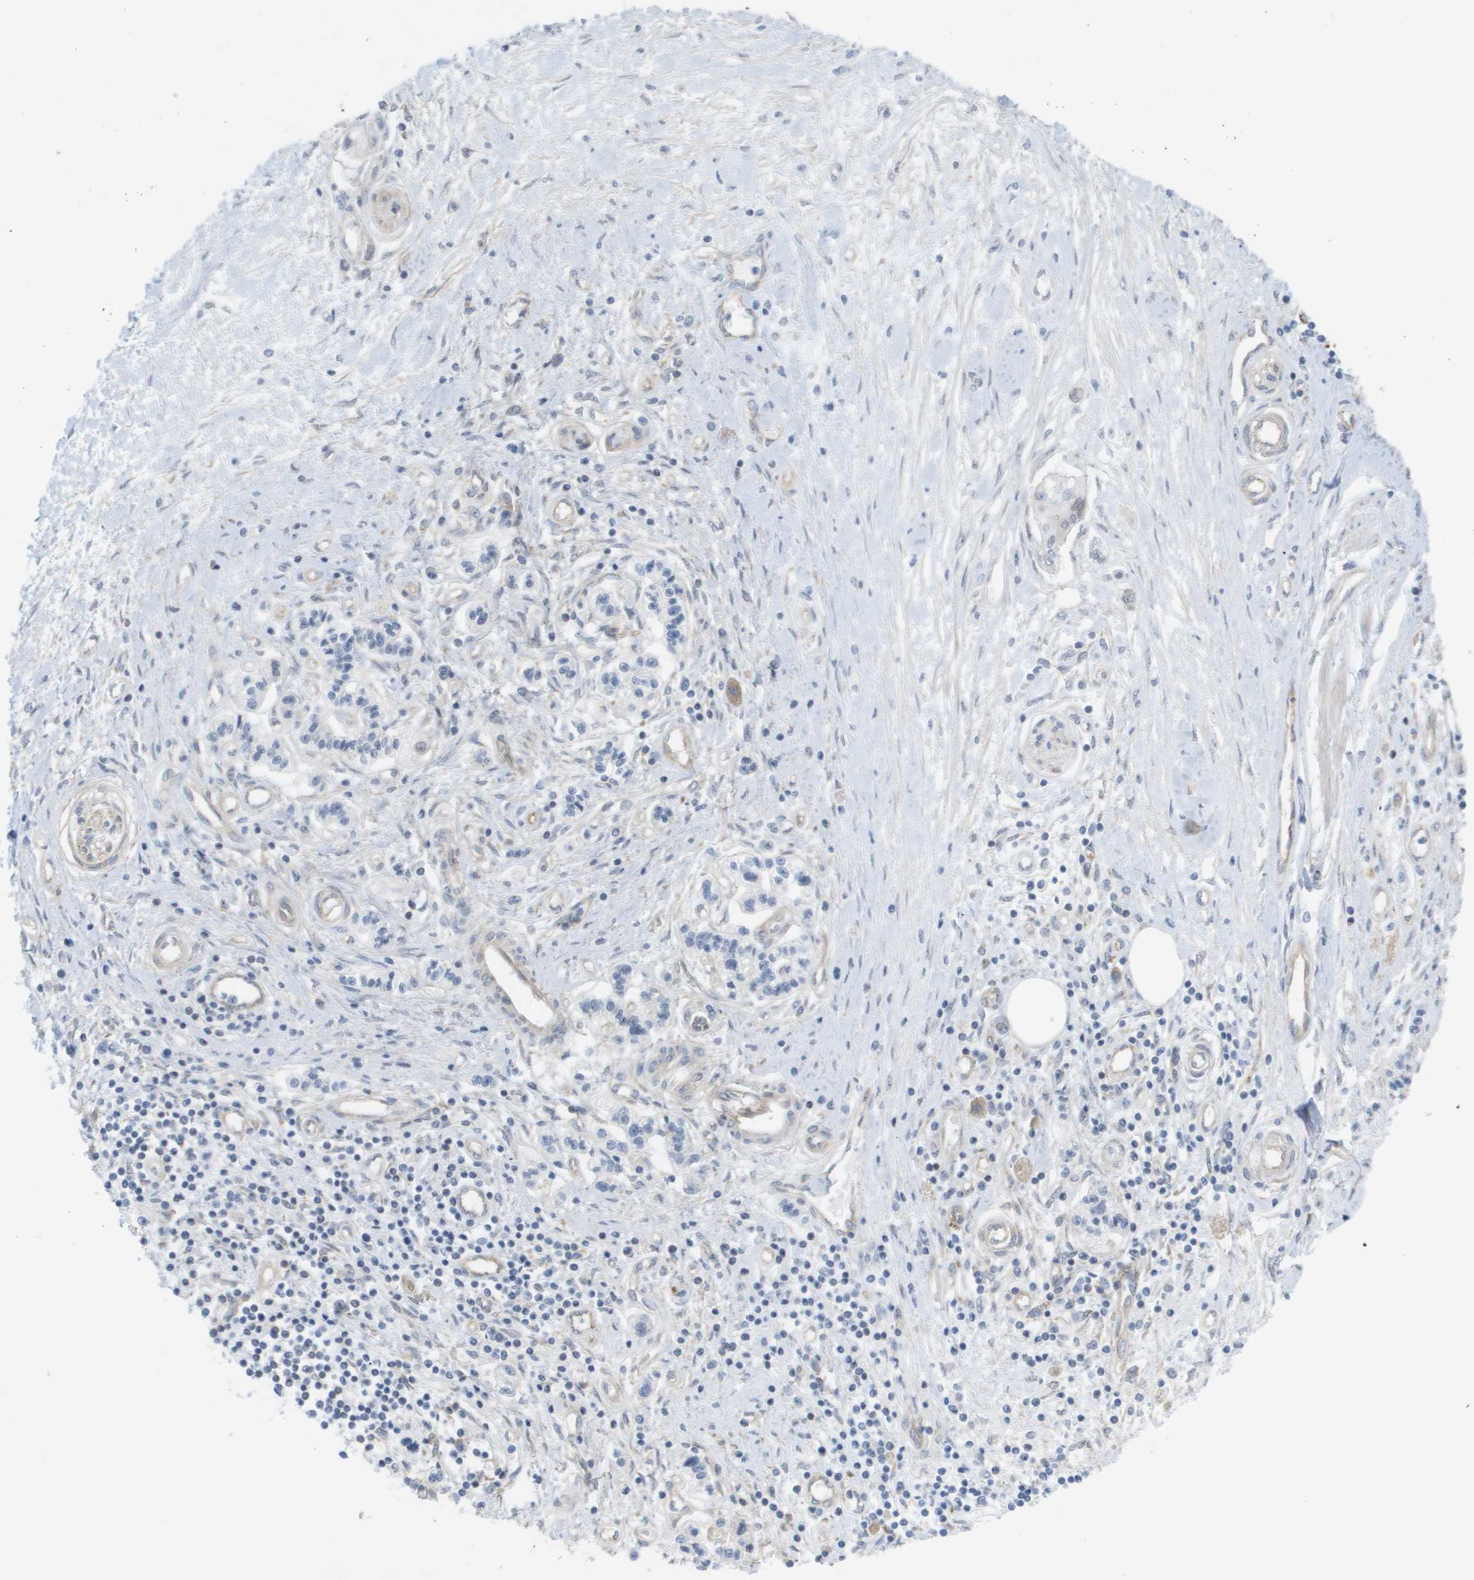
{"staining": {"intensity": "negative", "quantity": "none", "location": "none"}, "tissue": "pancreatic cancer", "cell_type": "Tumor cells", "image_type": "cancer", "snomed": [{"axis": "morphology", "description": "Adenocarcinoma, NOS"}, {"axis": "topography", "description": "Pancreas"}], "caption": "Pancreatic cancer (adenocarcinoma) stained for a protein using IHC demonstrates no expression tumor cells.", "gene": "MTARC2", "patient": {"sex": "female", "age": 77}}